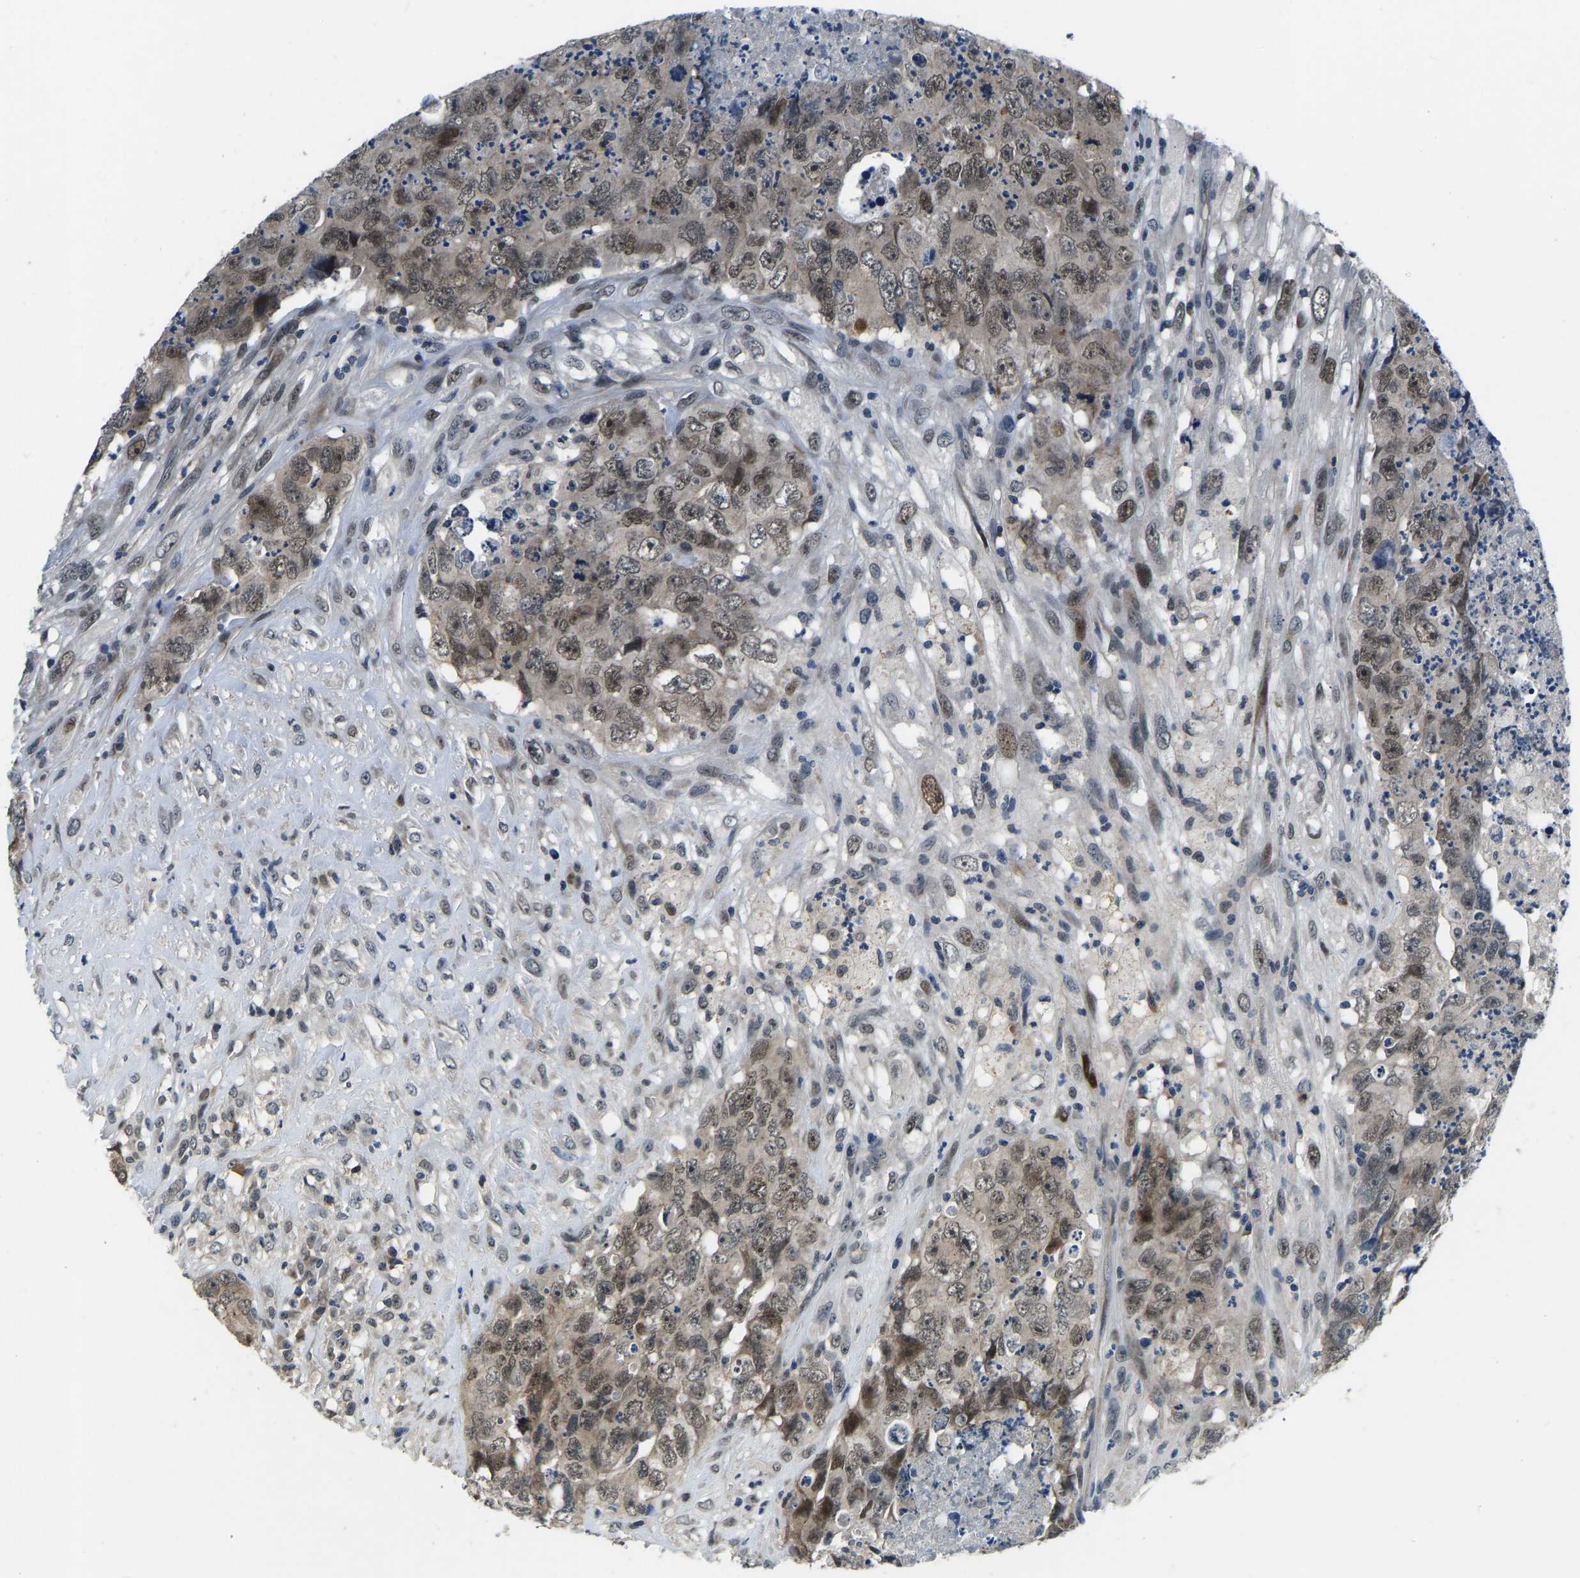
{"staining": {"intensity": "moderate", "quantity": ">75%", "location": "cytoplasmic/membranous,nuclear"}, "tissue": "testis cancer", "cell_type": "Tumor cells", "image_type": "cancer", "snomed": [{"axis": "morphology", "description": "Carcinoma, Embryonal, NOS"}, {"axis": "topography", "description": "Testis"}], "caption": "Protein expression analysis of testis cancer reveals moderate cytoplasmic/membranous and nuclear positivity in approximately >75% of tumor cells.", "gene": "RLIM", "patient": {"sex": "male", "age": 32}}